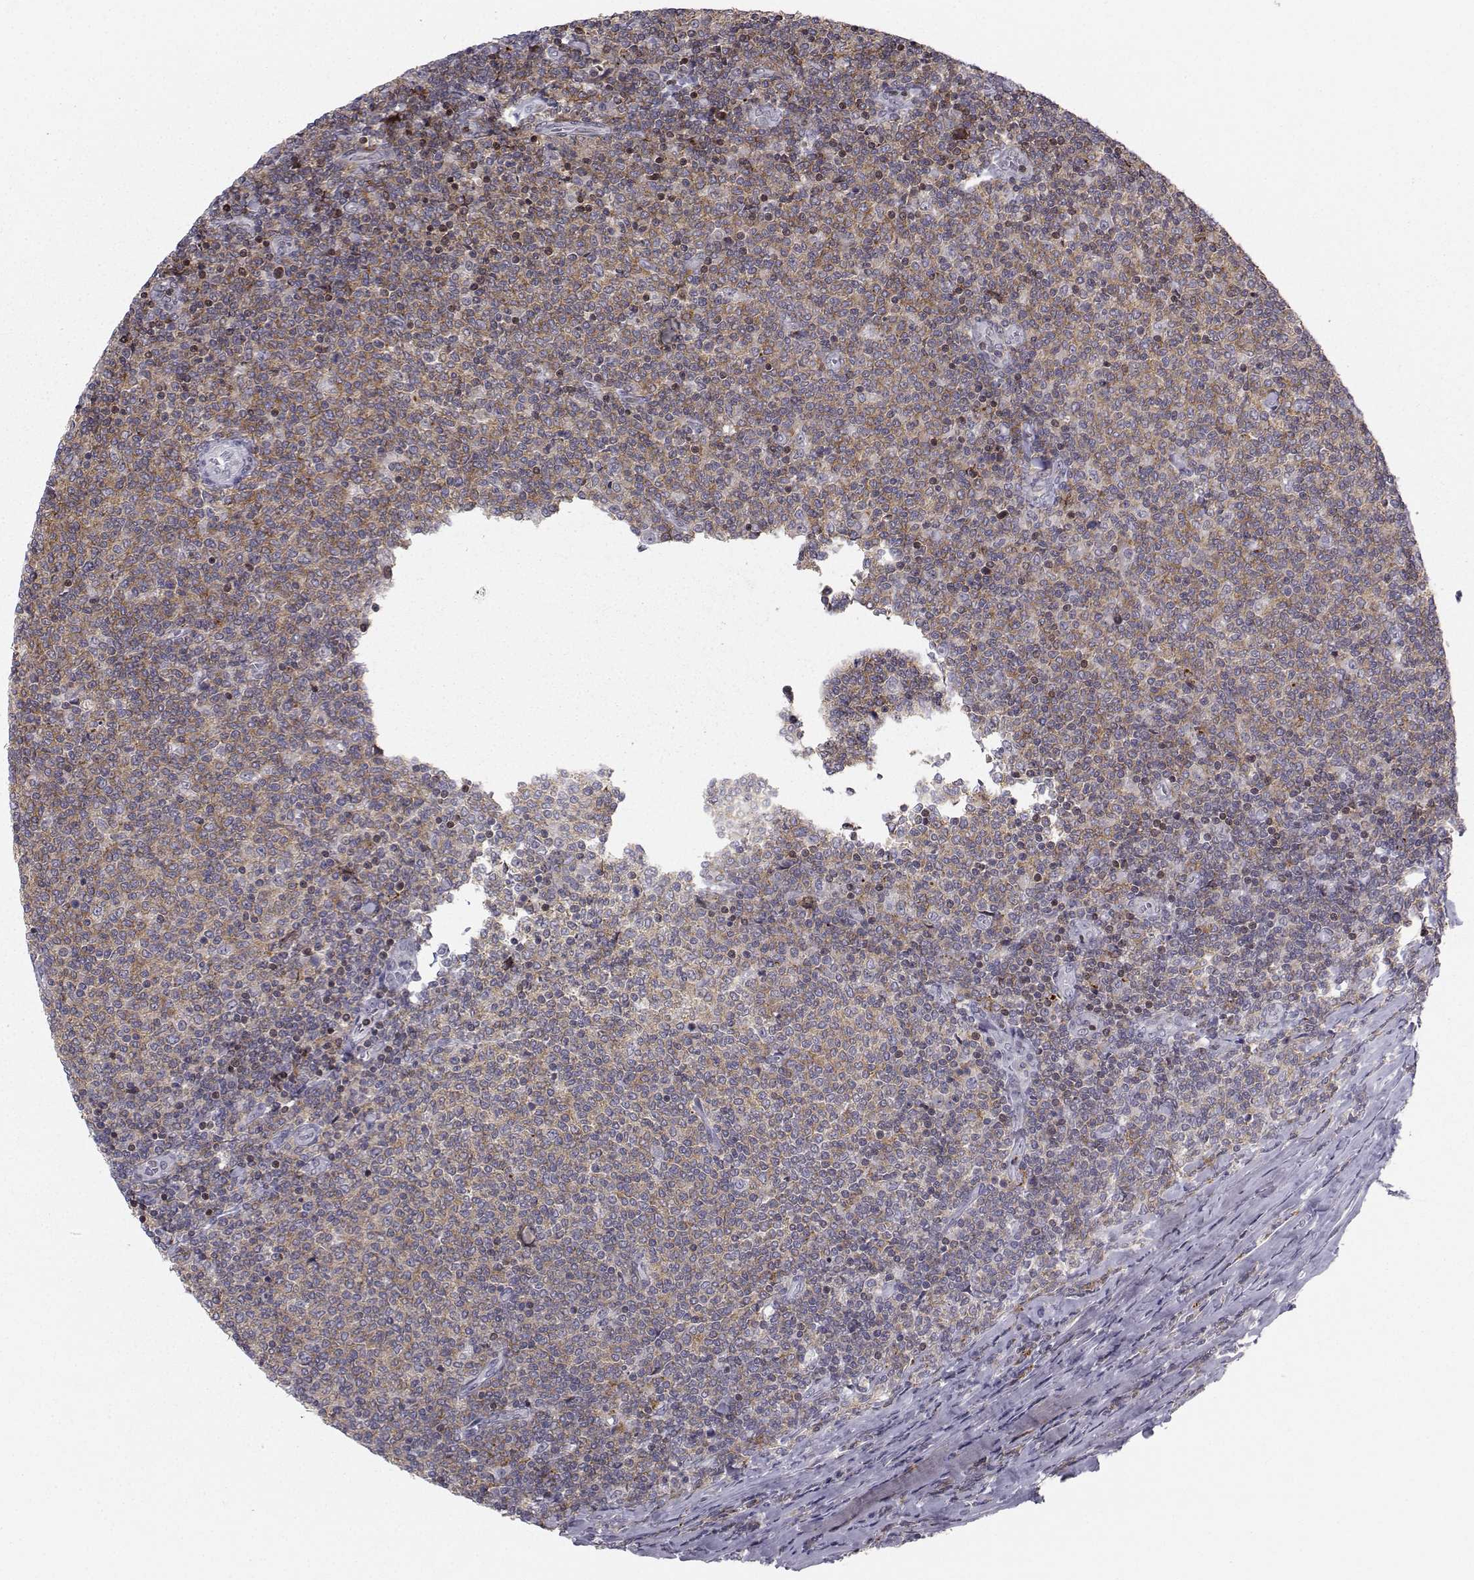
{"staining": {"intensity": "moderate", "quantity": ">75%", "location": "cytoplasmic/membranous"}, "tissue": "lymphoma", "cell_type": "Tumor cells", "image_type": "cancer", "snomed": [{"axis": "morphology", "description": "Malignant lymphoma, non-Hodgkin's type, Low grade"}, {"axis": "topography", "description": "Lymph node"}], "caption": "Brown immunohistochemical staining in human low-grade malignant lymphoma, non-Hodgkin's type reveals moderate cytoplasmic/membranous positivity in approximately >75% of tumor cells. Ihc stains the protein of interest in brown and the nuclei are stained blue.", "gene": "PCP4L1", "patient": {"sex": "male", "age": 52}}